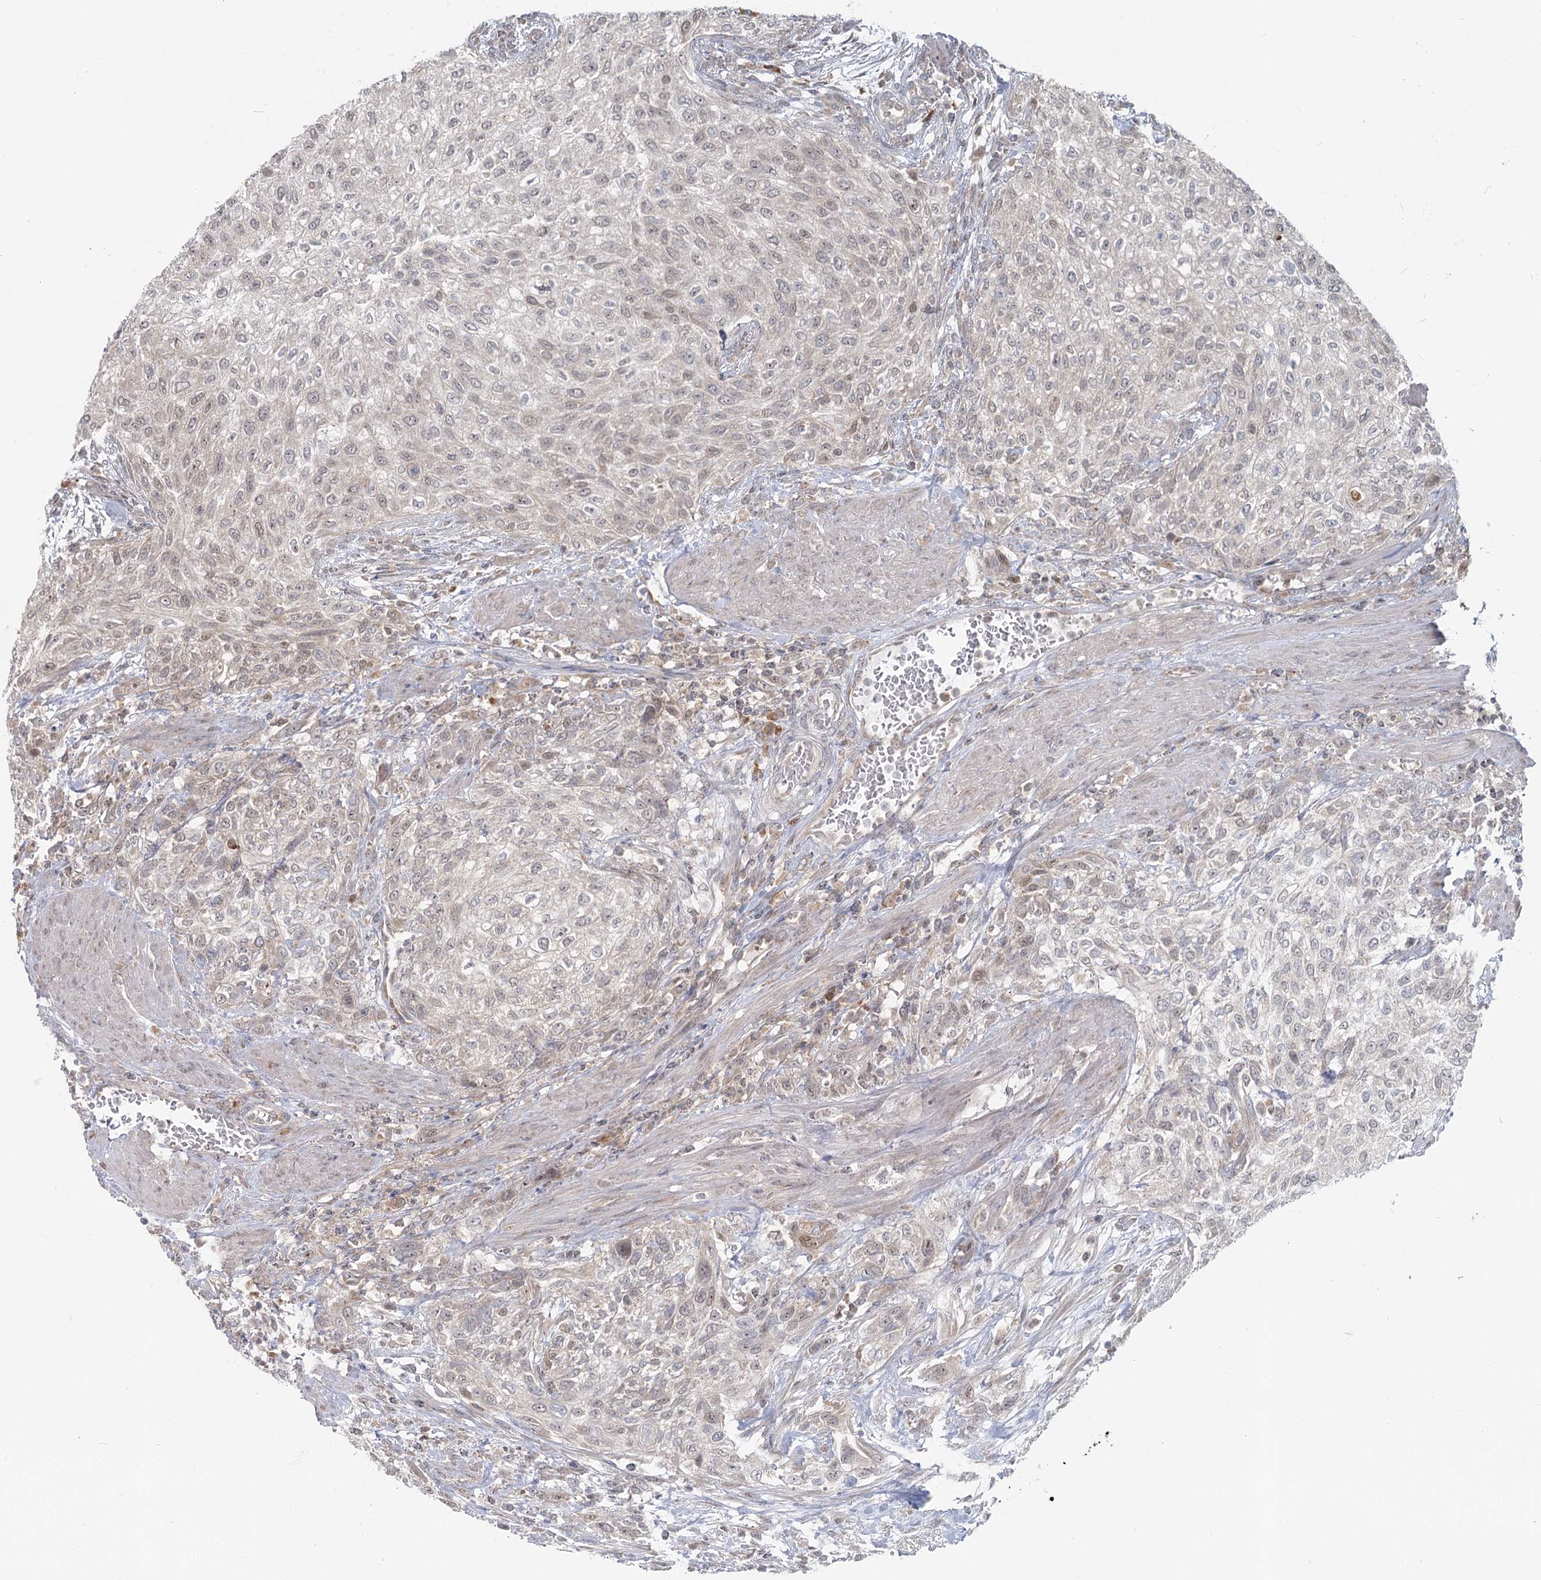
{"staining": {"intensity": "negative", "quantity": "none", "location": "none"}, "tissue": "urothelial cancer", "cell_type": "Tumor cells", "image_type": "cancer", "snomed": [{"axis": "morphology", "description": "Urothelial carcinoma, High grade"}, {"axis": "topography", "description": "Urinary bladder"}], "caption": "An immunohistochemistry (IHC) micrograph of urothelial cancer is shown. There is no staining in tumor cells of urothelial cancer. The staining was performed using DAB (3,3'-diaminobenzidine) to visualize the protein expression in brown, while the nuclei were stained in blue with hematoxylin (Magnification: 20x).", "gene": "THNSL1", "patient": {"sex": "male", "age": 35}}